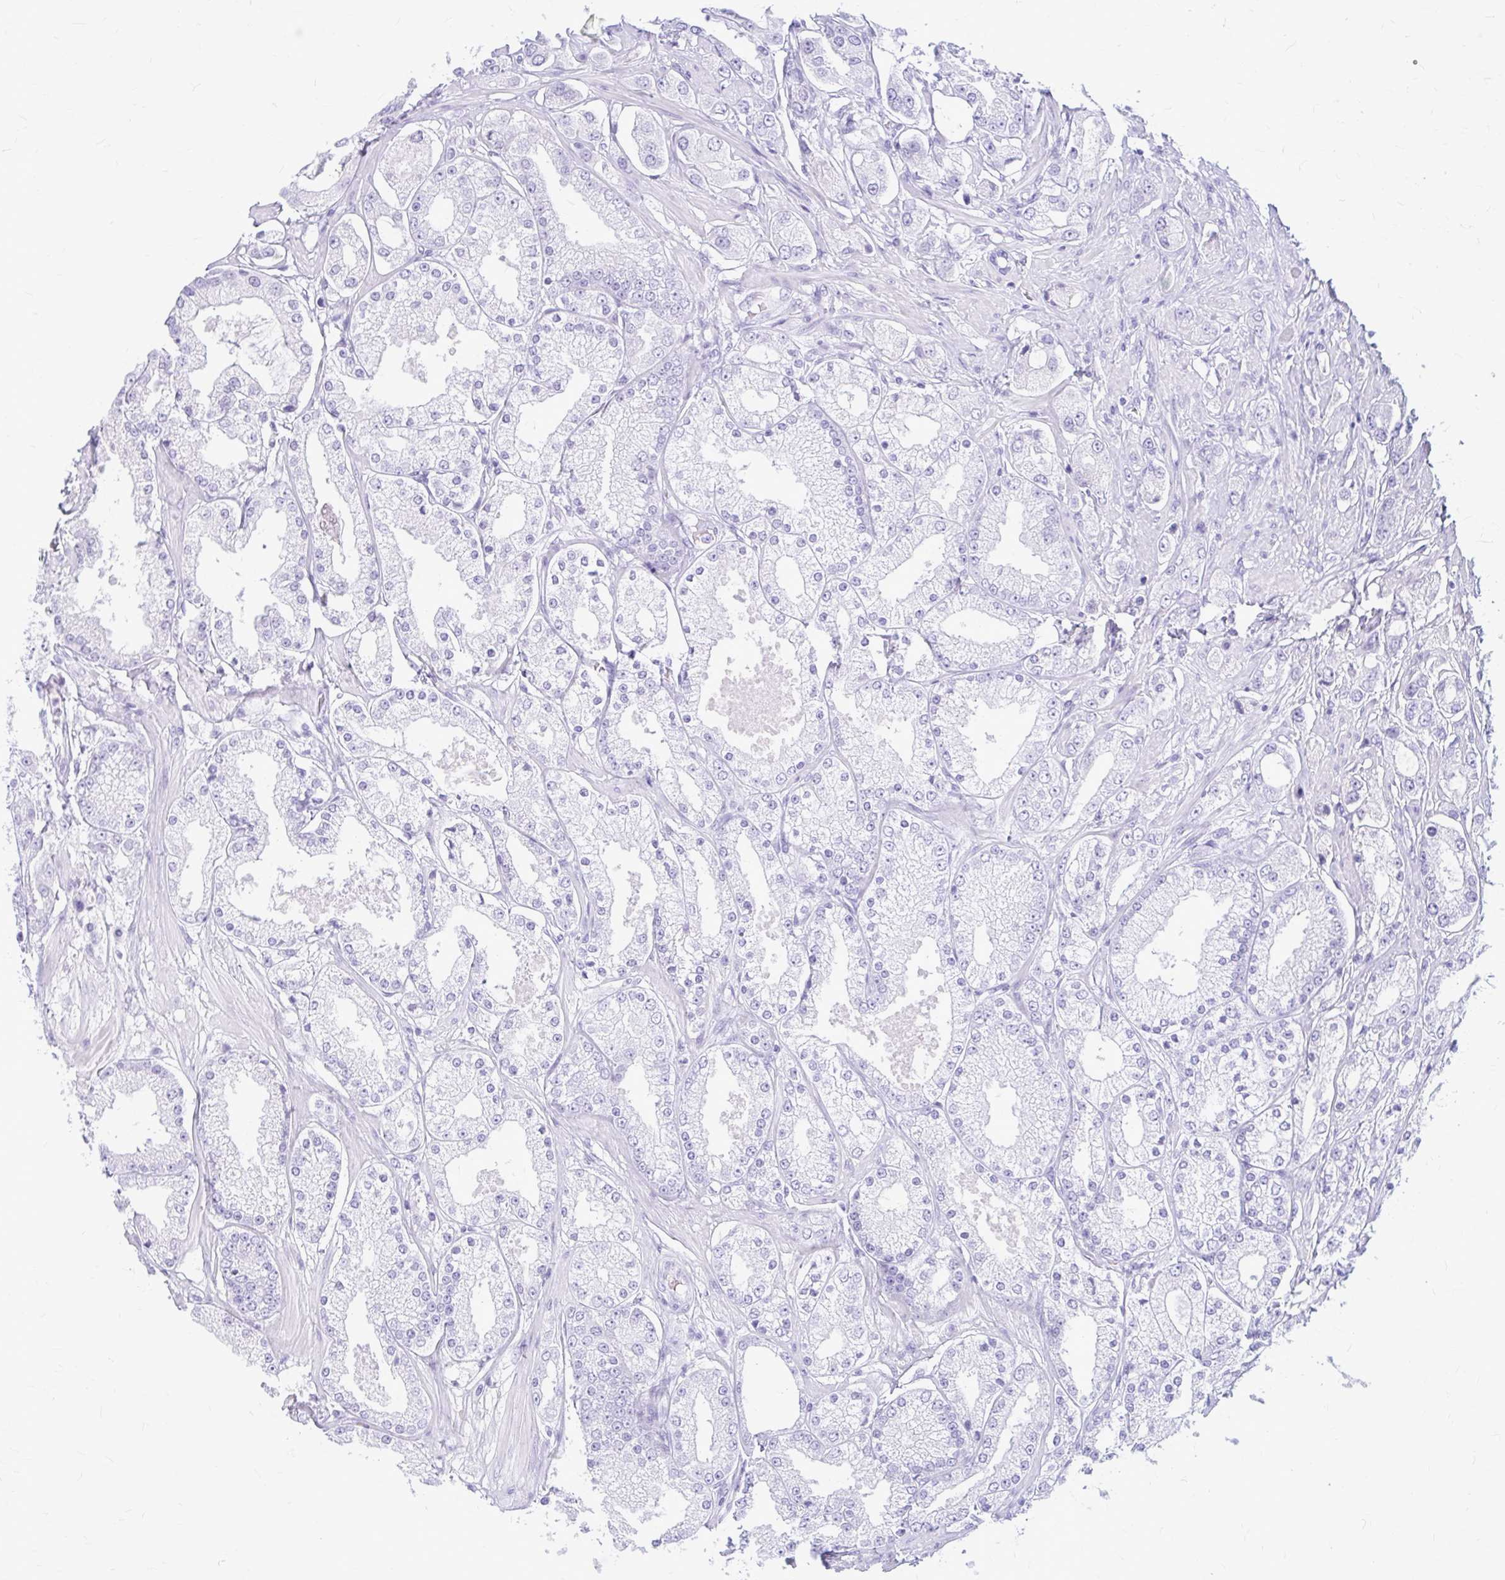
{"staining": {"intensity": "negative", "quantity": "none", "location": "none"}, "tissue": "prostate cancer", "cell_type": "Tumor cells", "image_type": "cancer", "snomed": [{"axis": "morphology", "description": "Adenocarcinoma, High grade"}, {"axis": "topography", "description": "Prostate"}], "caption": "The immunohistochemistry (IHC) image has no significant staining in tumor cells of prostate cancer tissue.", "gene": "KLHDC7A", "patient": {"sex": "male", "age": 68}}